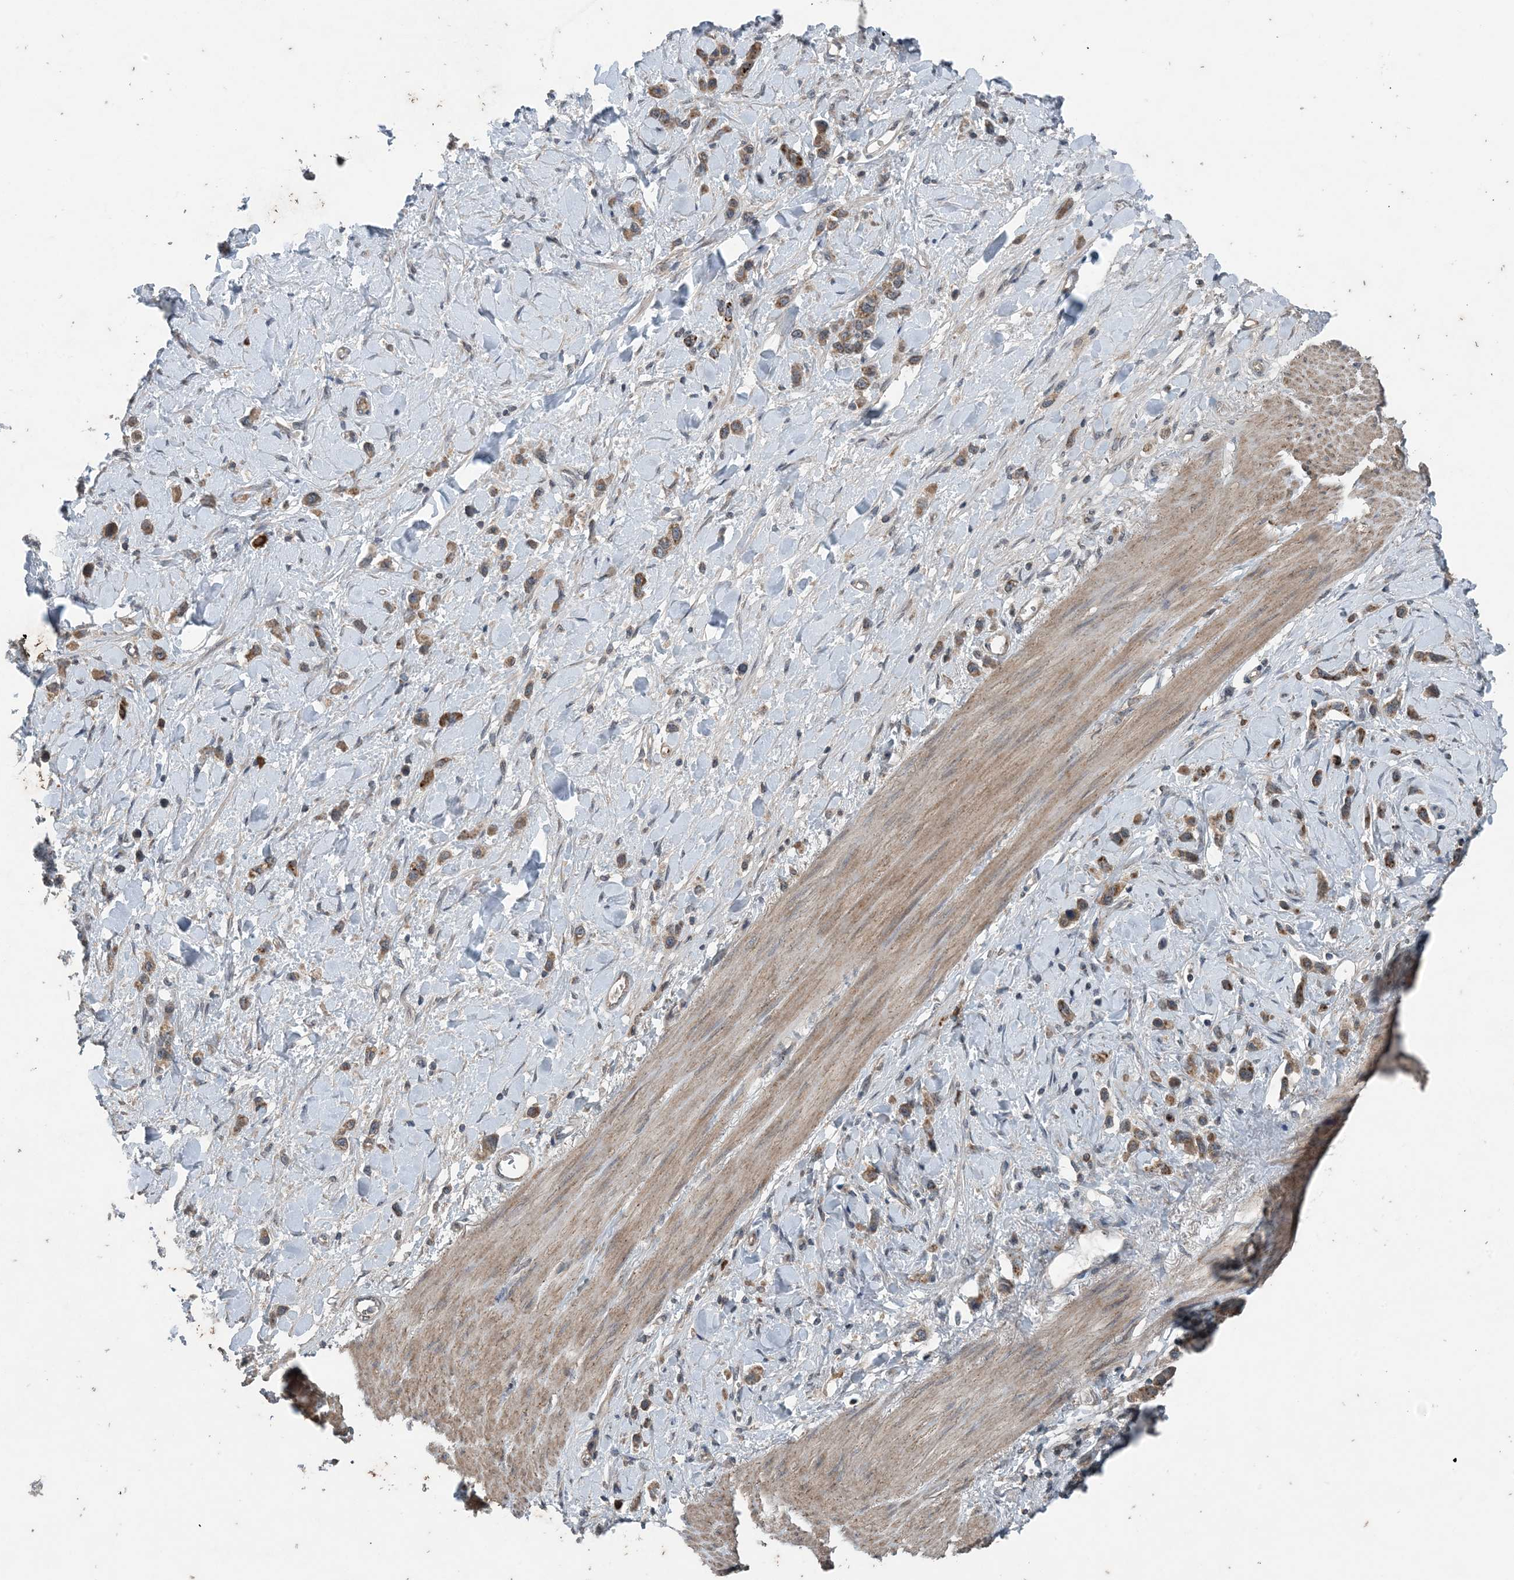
{"staining": {"intensity": "weak", "quantity": ">75%", "location": "cytoplasmic/membranous"}, "tissue": "stomach cancer", "cell_type": "Tumor cells", "image_type": "cancer", "snomed": [{"axis": "morphology", "description": "Normal tissue, NOS"}, {"axis": "morphology", "description": "Adenocarcinoma, NOS"}, {"axis": "topography", "description": "Stomach, upper"}, {"axis": "topography", "description": "Stomach"}], "caption": "Immunohistochemical staining of human adenocarcinoma (stomach) displays weak cytoplasmic/membranous protein positivity in approximately >75% of tumor cells. (DAB (3,3'-diaminobenzidine) IHC with brightfield microscopy, high magnification).", "gene": "MYO9B", "patient": {"sex": "female", "age": 65}}